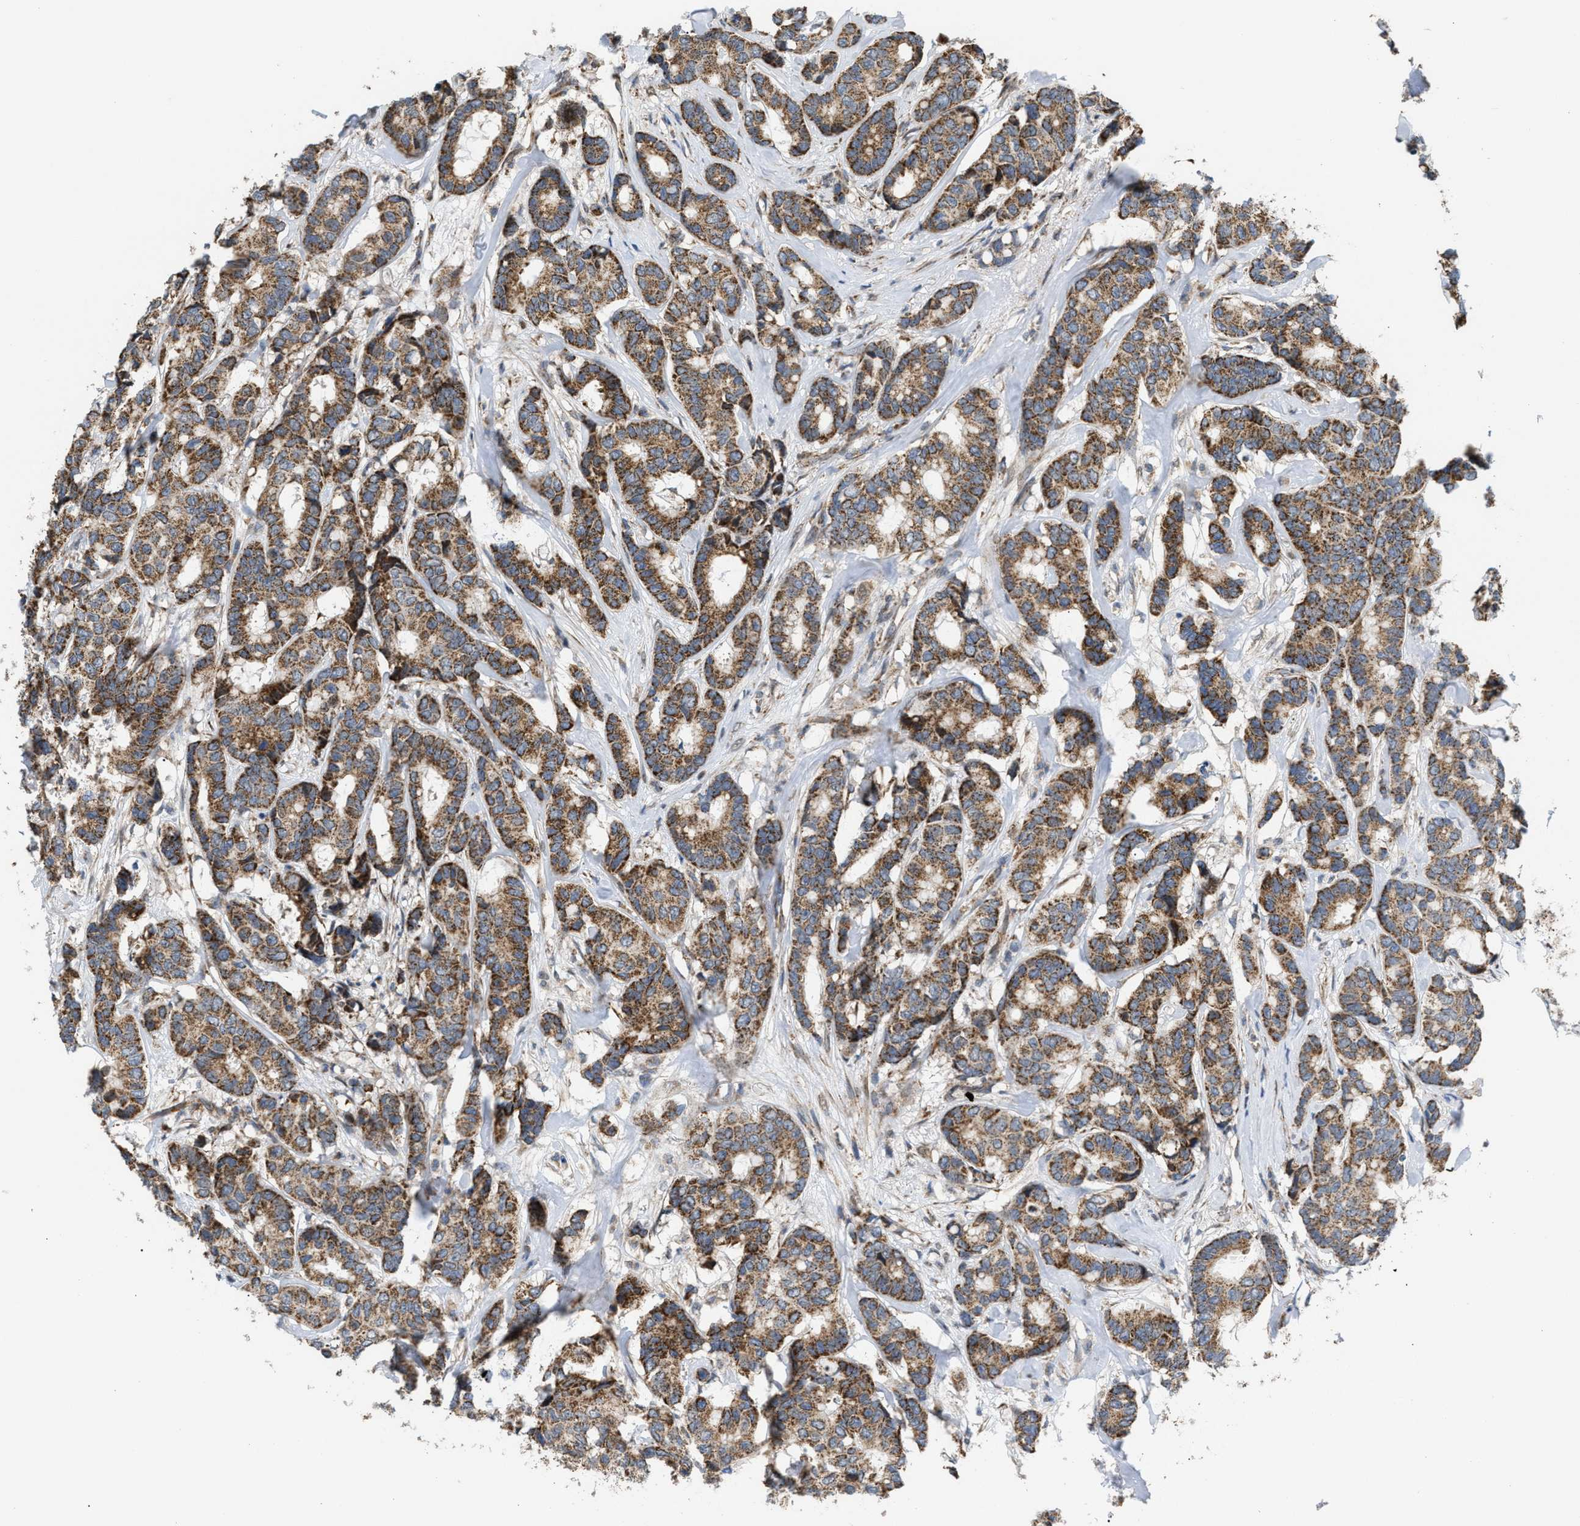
{"staining": {"intensity": "moderate", "quantity": ">75%", "location": "cytoplasmic/membranous"}, "tissue": "breast cancer", "cell_type": "Tumor cells", "image_type": "cancer", "snomed": [{"axis": "morphology", "description": "Duct carcinoma"}, {"axis": "topography", "description": "Breast"}], "caption": "Tumor cells reveal moderate cytoplasmic/membranous positivity in approximately >75% of cells in breast cancer (infiltrating ductal carcinoma).", "gene": "TACO1", "patient": {"sex": "female", "age": 87}}